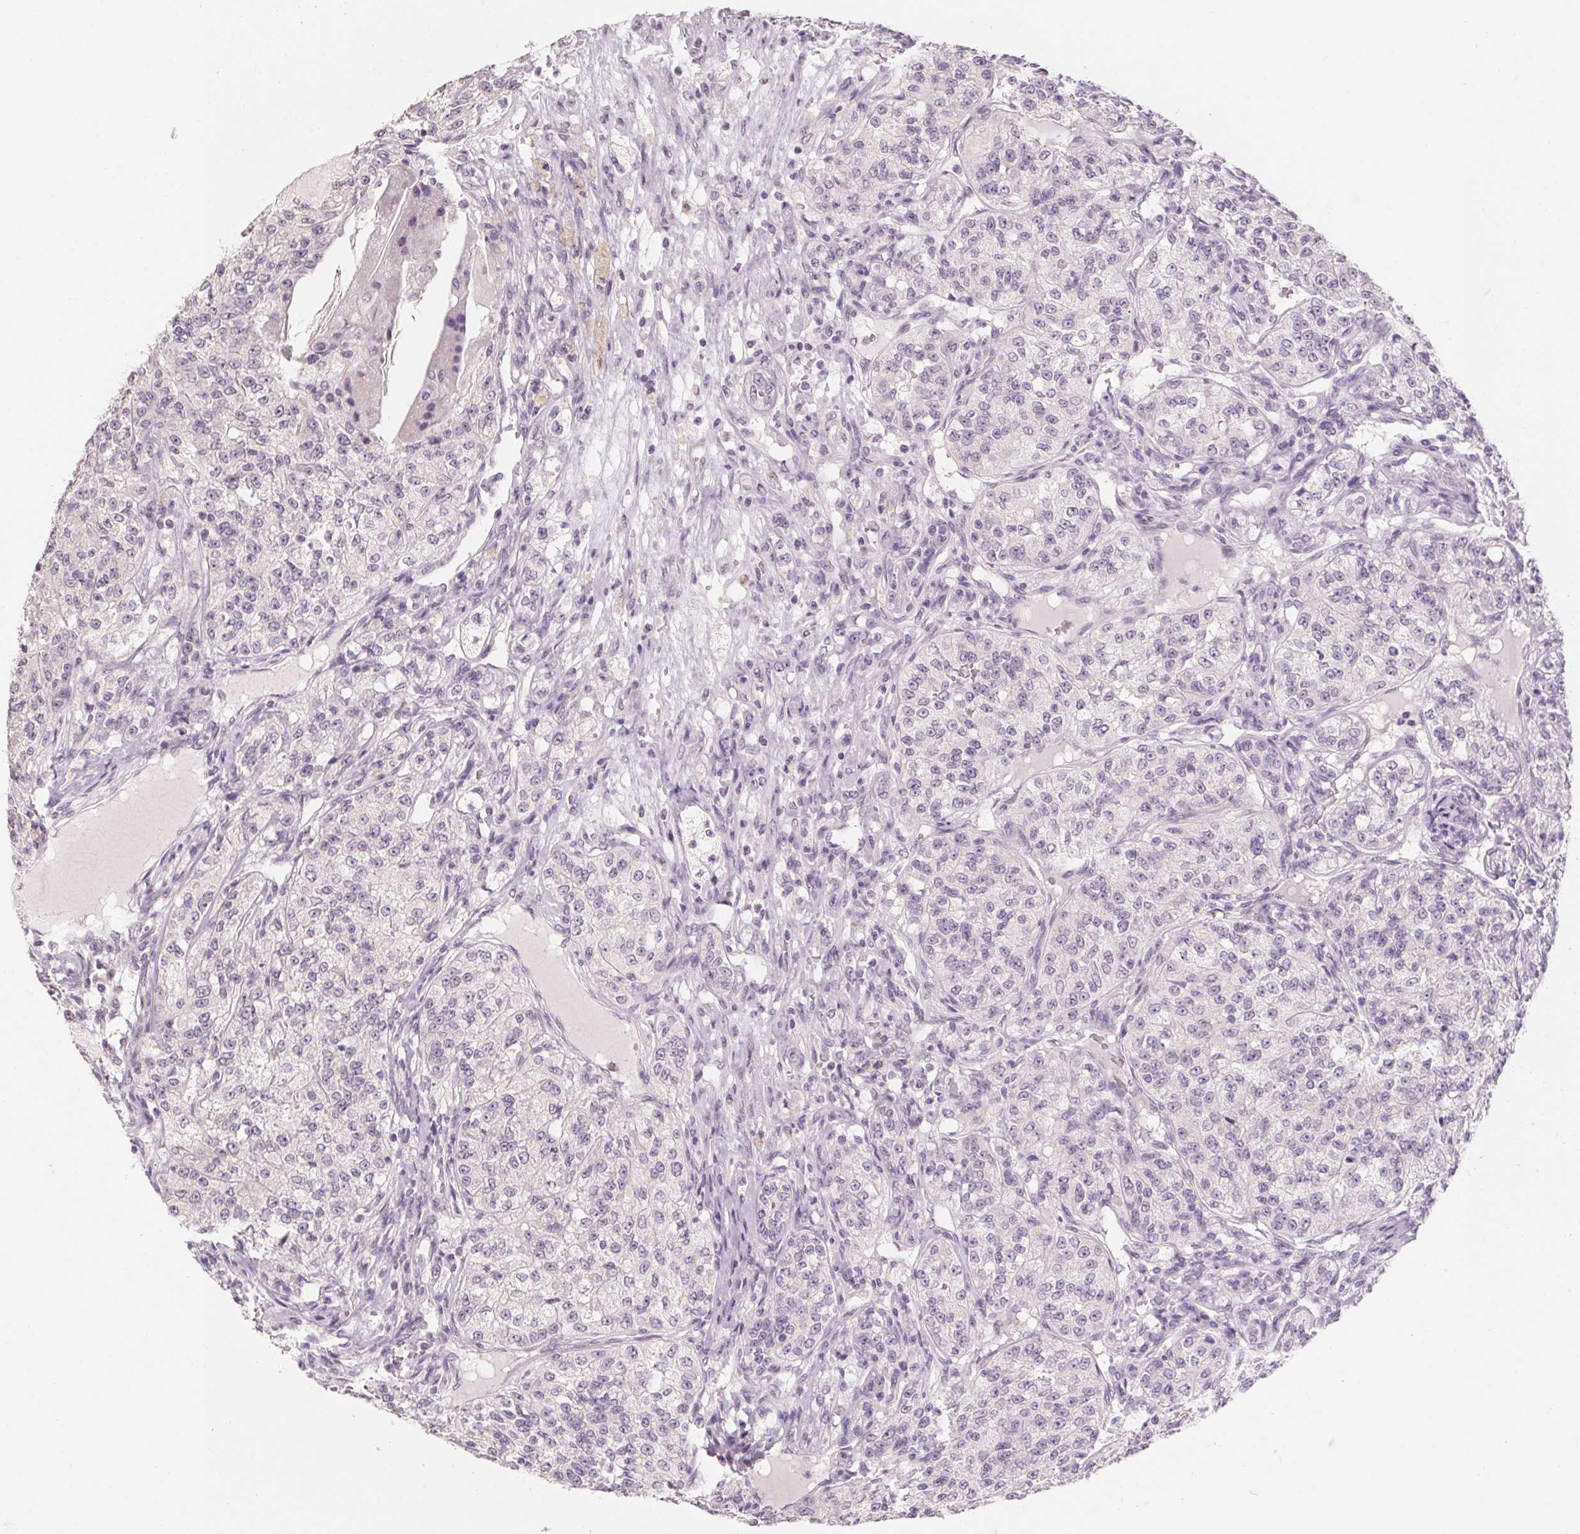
{"staining": {"intensity": "negative", "quantity": "none", "location": "none"}, "tissue": "renal cancer", "cell_type": "Tumor cells", "image_type": "cancer", "snomed": [{"axis": "morphology", "description": "Adenocarcinoma, NOS"}, {"axis": "topography", "description": "Kidney"}], "caption": "Immunohistochemical staining of human adenocarcinoma (renal) shows no significant expression in tumor cells.", "gene": "CAPZA3", "patient": {"sex": "female", "age": 63}}